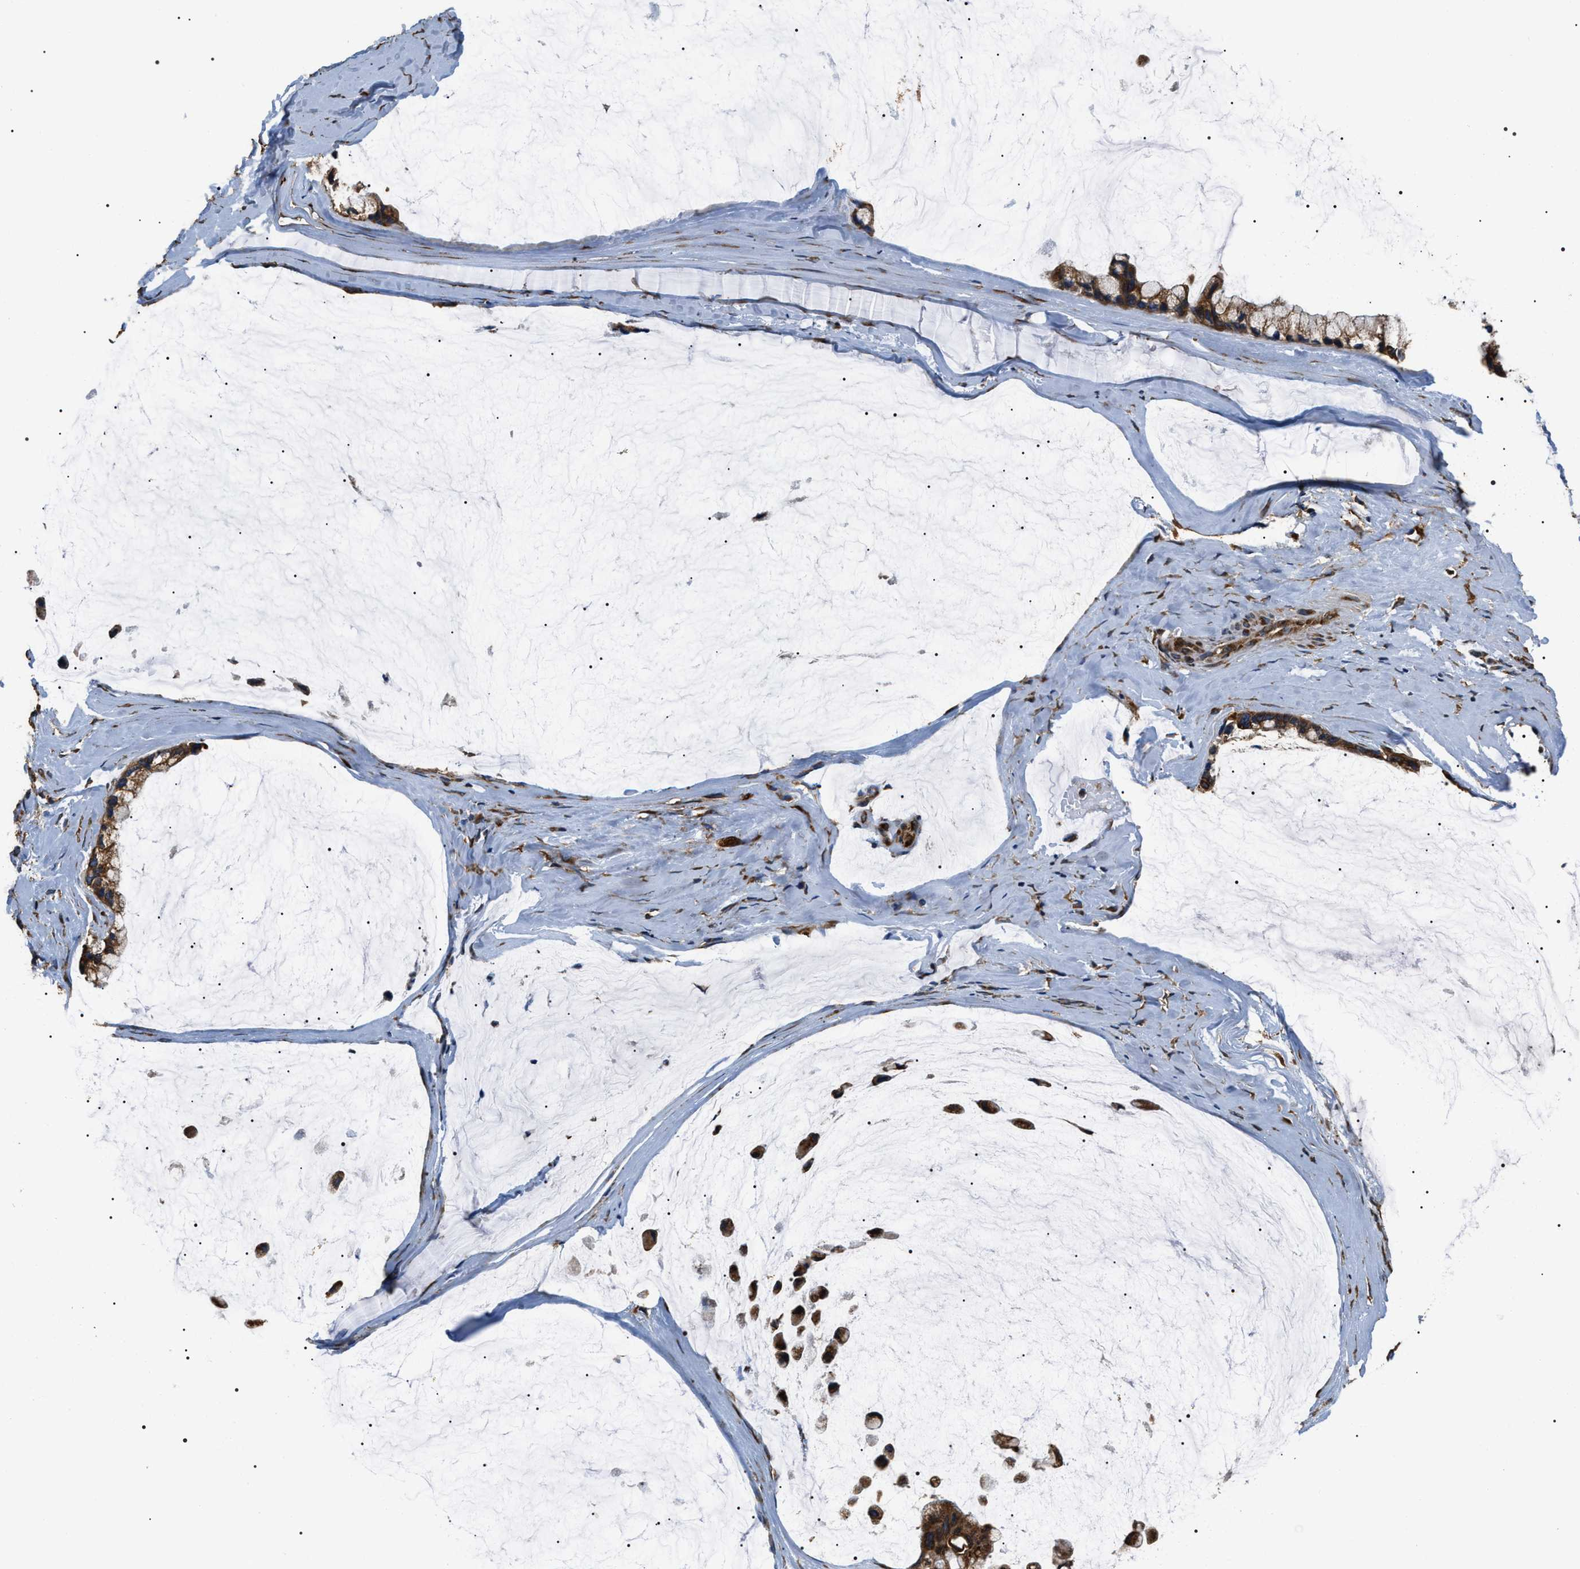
{"staining": {"intensity": "moderate", "quantity": "25%-75%", "location": "cytoplasmic/membranous"}, "tissue": "ovarian cancer", "cell_type": "Tumor cells", "image_type": "cancer", "snomed": [{"axis": "morphology", "description": "Cystadenocarcinoma, mucinous, NOS"}, {"axis": "topography", "description": "Ovary"}], "caption": "This is a histology image of immunohistochemistry (IHC) staining of ovarian cancer, which shows moderate expression in the cytoplasmic/membranous of tumor cells.", "gene": "KTN1", "patient": {"sex": "female", "age": 39}}